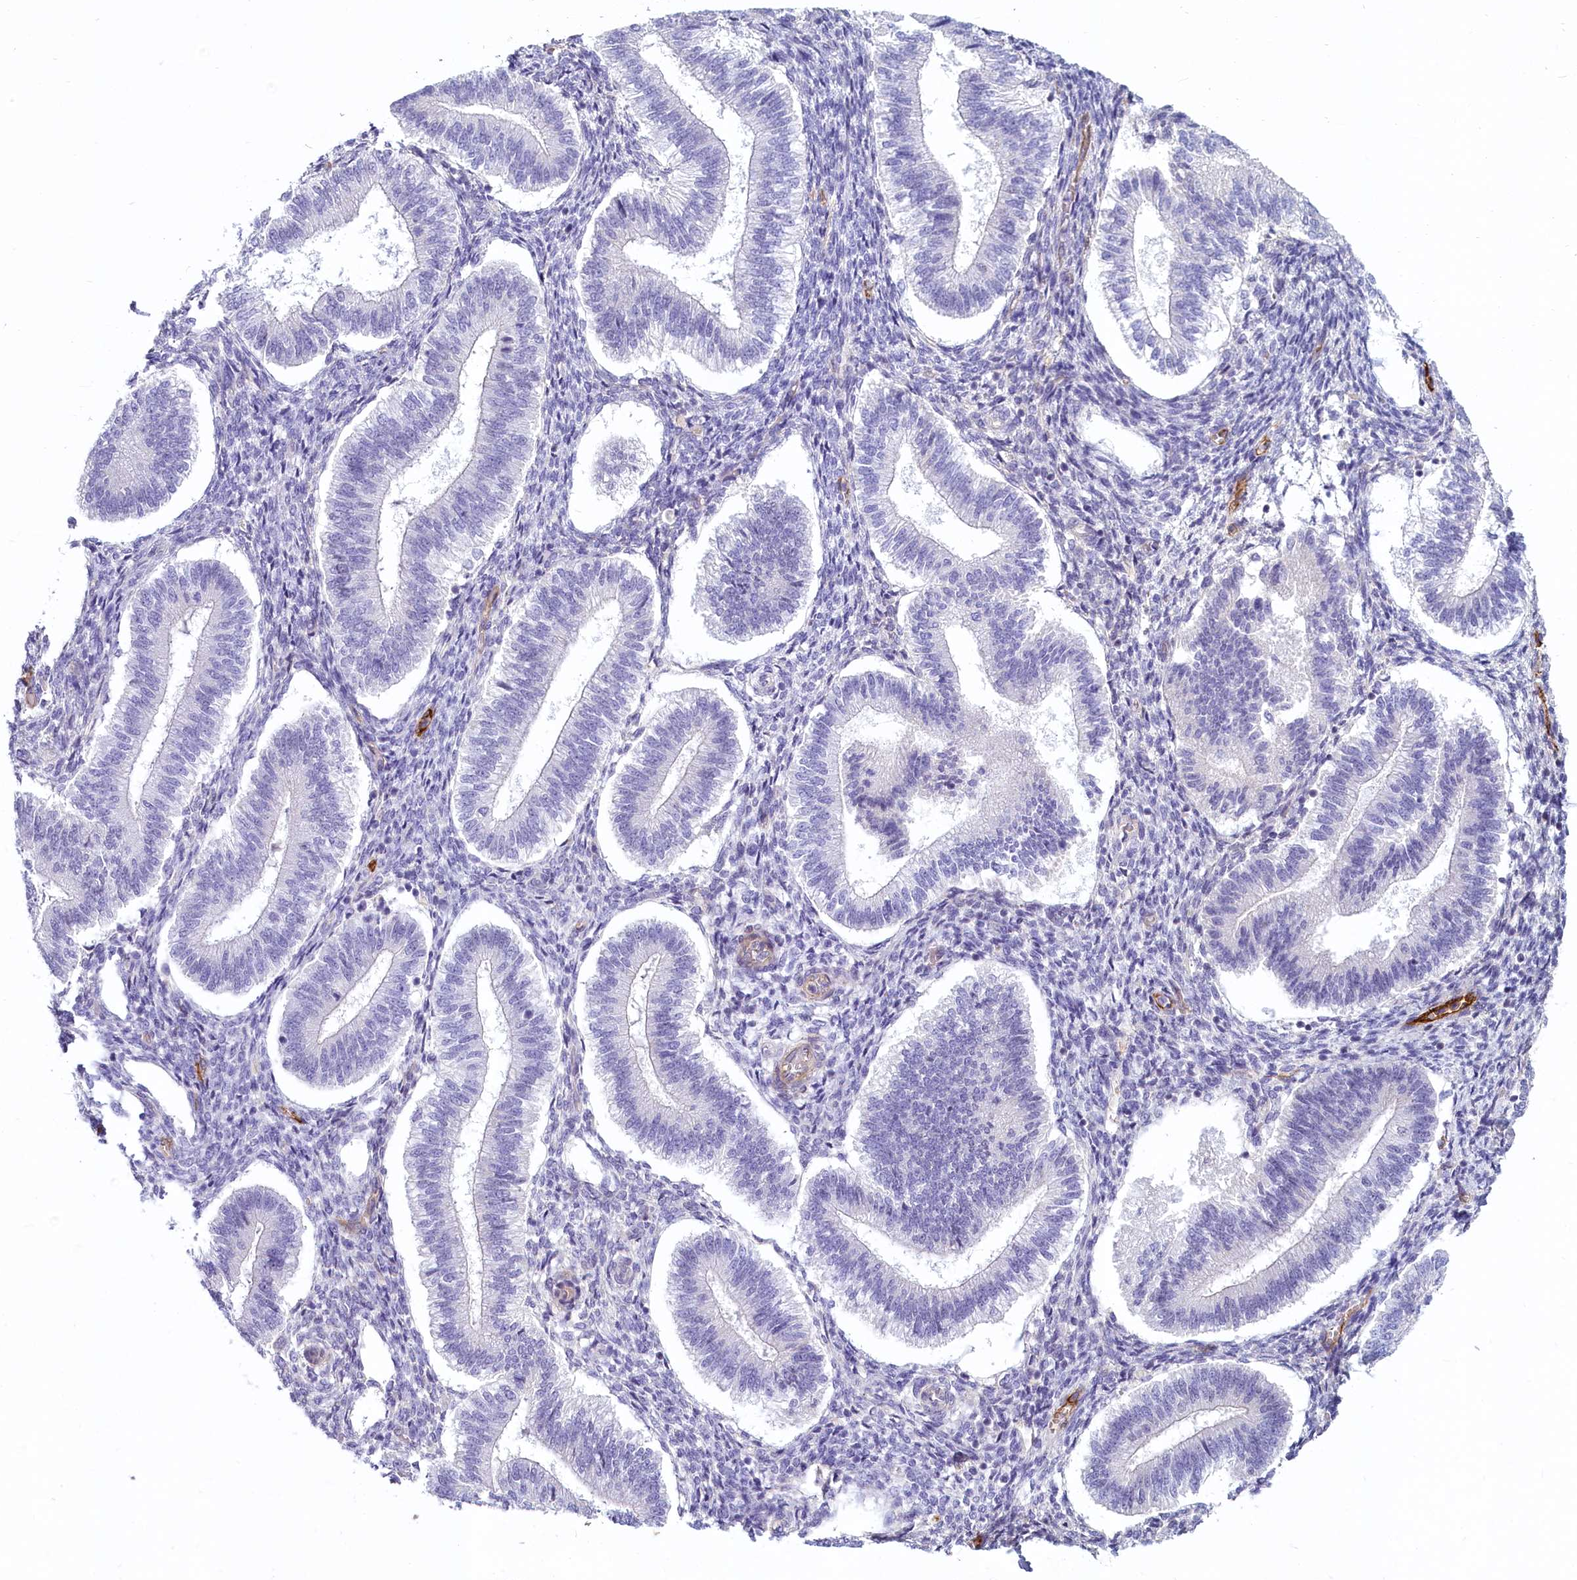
{"staining": {"intensity": "negative", "quantity": "none", "location": "none"}, "tissue": "endometrium", "cell_type": "Cells in endometrial stroma", "image_type": "normal", "snomed": [{"axis": "morphology", "description": "Normal tissue, NOS"}, {"axis": "topography", "description": "Endometrium"}], "caption": "A photomicrograph of endometrium stained for a protein reveals no brown staining in cells in endometrial stroma. (DAB immunohistochemistry (IHC) with hematoxylin counter stain).", "gene": "PROCR", "patient": {"sex": "female", "age": 25}}